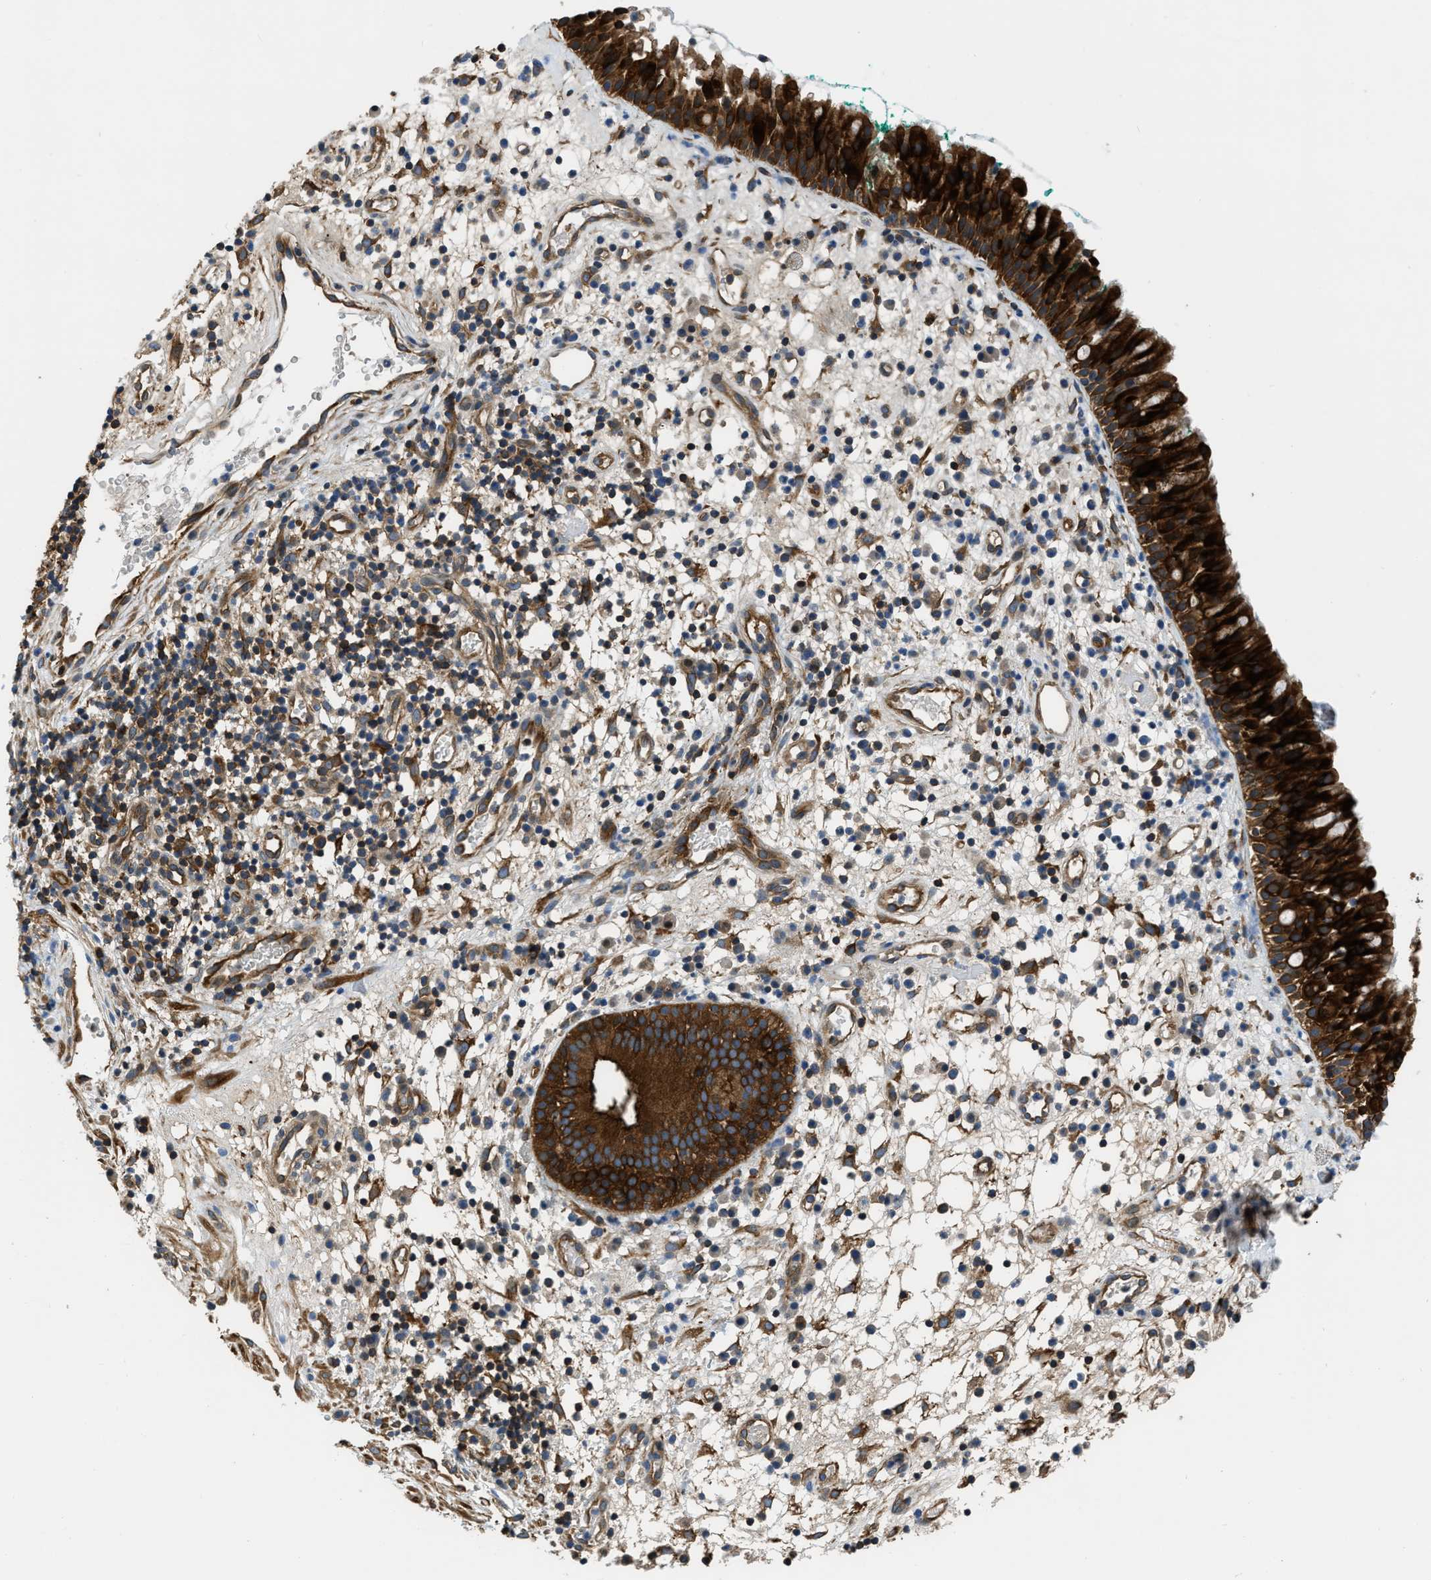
{"staining": {"intensity": "strong", "quantity": ">75%", "location": "cytoplasmic/membranous"}, "tissue": "nasopharynx", "cell_type": "Respiratory epithelial cells", "image_type": "normal", "snomed": [{"axis": "morphology", "description": "Normal tissue, NOS"}, {"axis": "morphology", "description": "Basal cell carcinoma"}, {"axis": "topography", "description": "Cartilage tissue"}, {"axis": "topography", "description": "Nasopharynx"}, {"axis": "topography", "description": "Oral tissue"}], "caption": "Approximately >75% of respiratory epithelial cells in normal human nasopharynx exhibit strong cytoplasmic/membranous protein staining as visualized by brown immunohistochemical staining.", "gene": "PFKP", "patient": {"sex": "female", "age": 77}}